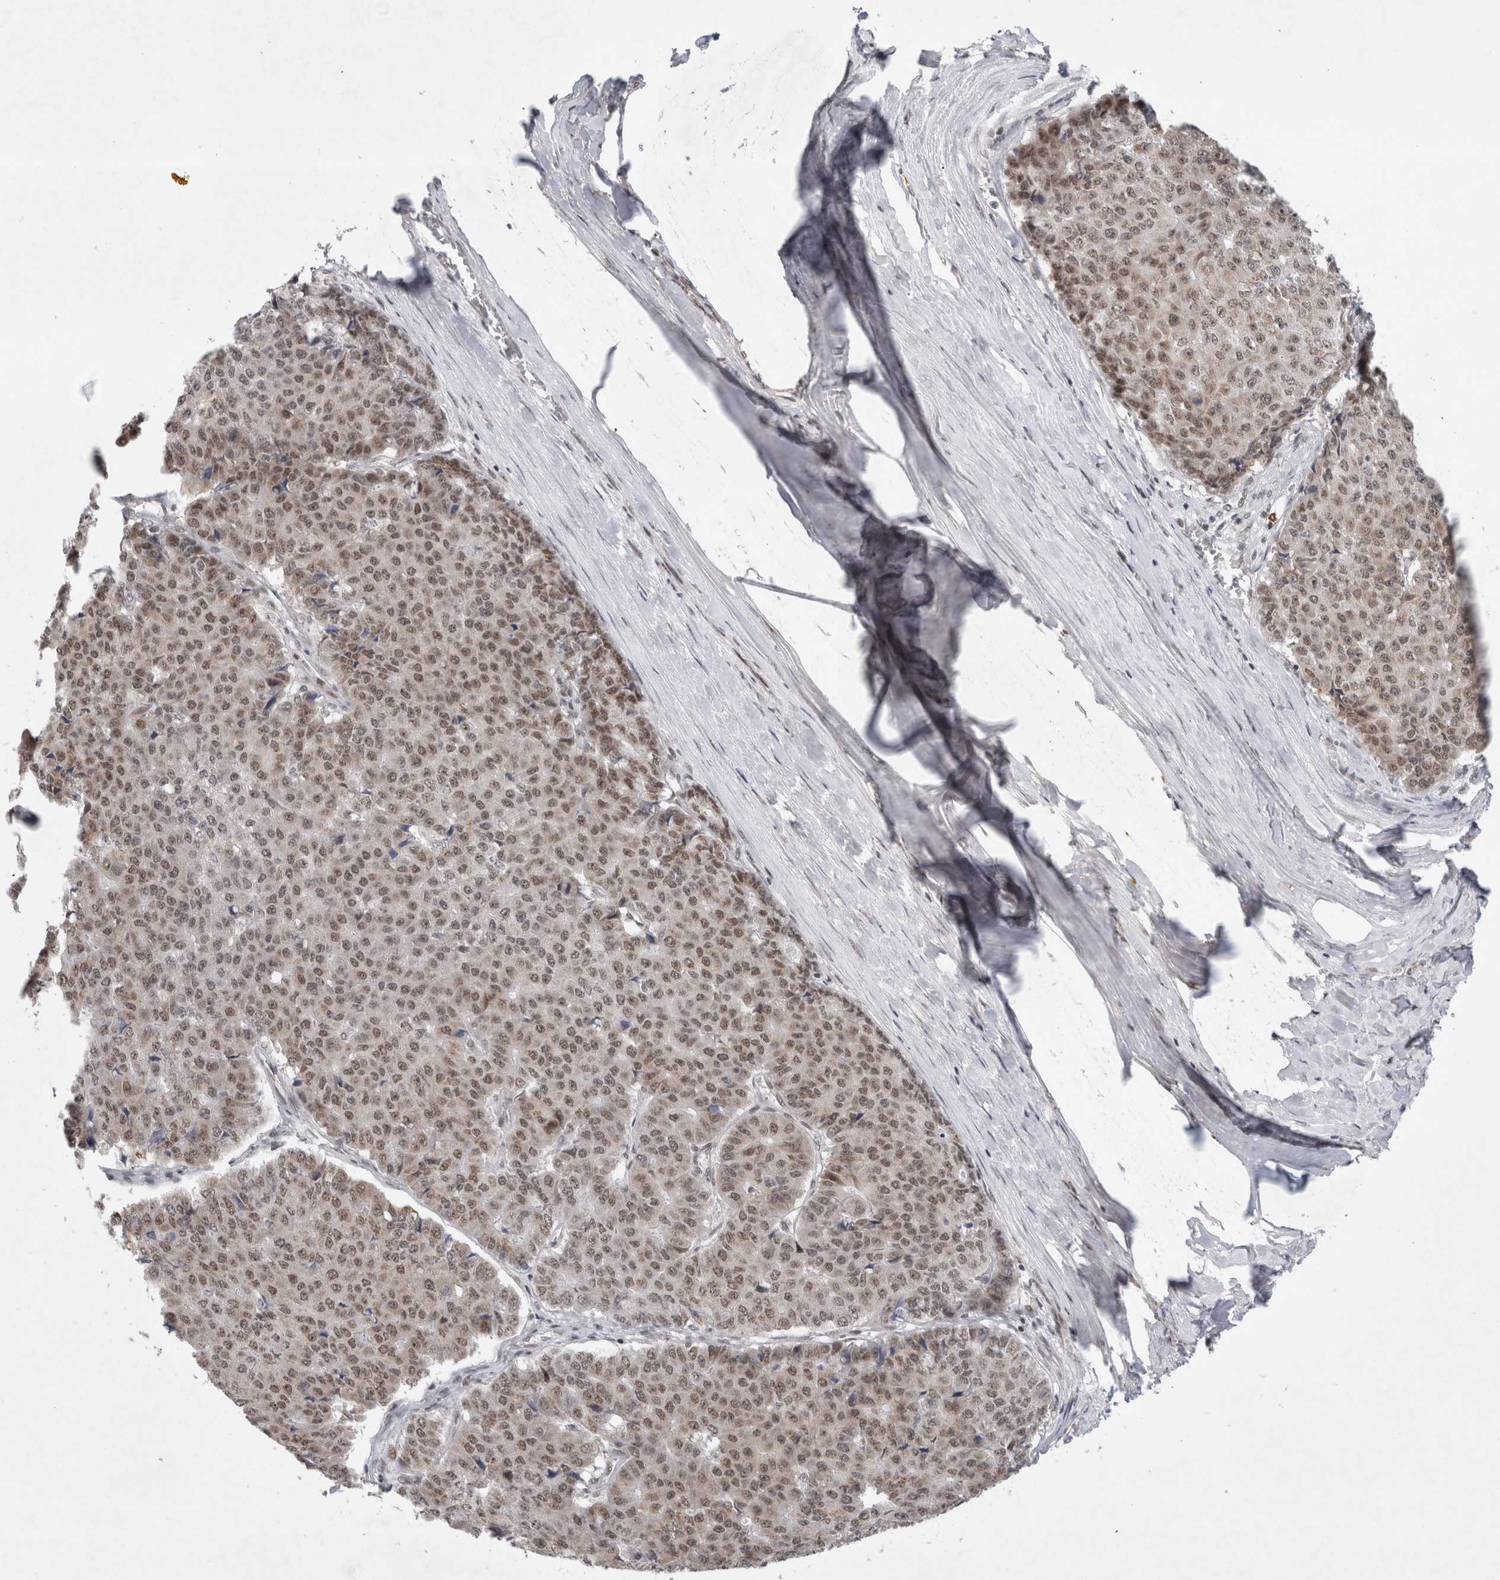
{"staining": {"intensity": "moderate", "quantity": ">75%", "location": "nuclear"}, "tissue": "pancreatic cancer", "cell_type": "Tumor cells", "image_type": "cancer", "snomed": [{"axis": "morphology", "description": "Adenocarcinoma, NOS"}, {"axis": "topography", "description": "Pancreas"}], "caption": "About >75% of tumor cells in human pancreatic adenocarcinoma exhibit moderate nuclear protein positivity as visualized by brown immunohistochemical staining.", "gene": "HESX1", "patient": {"sex": "male", "age": 50}}